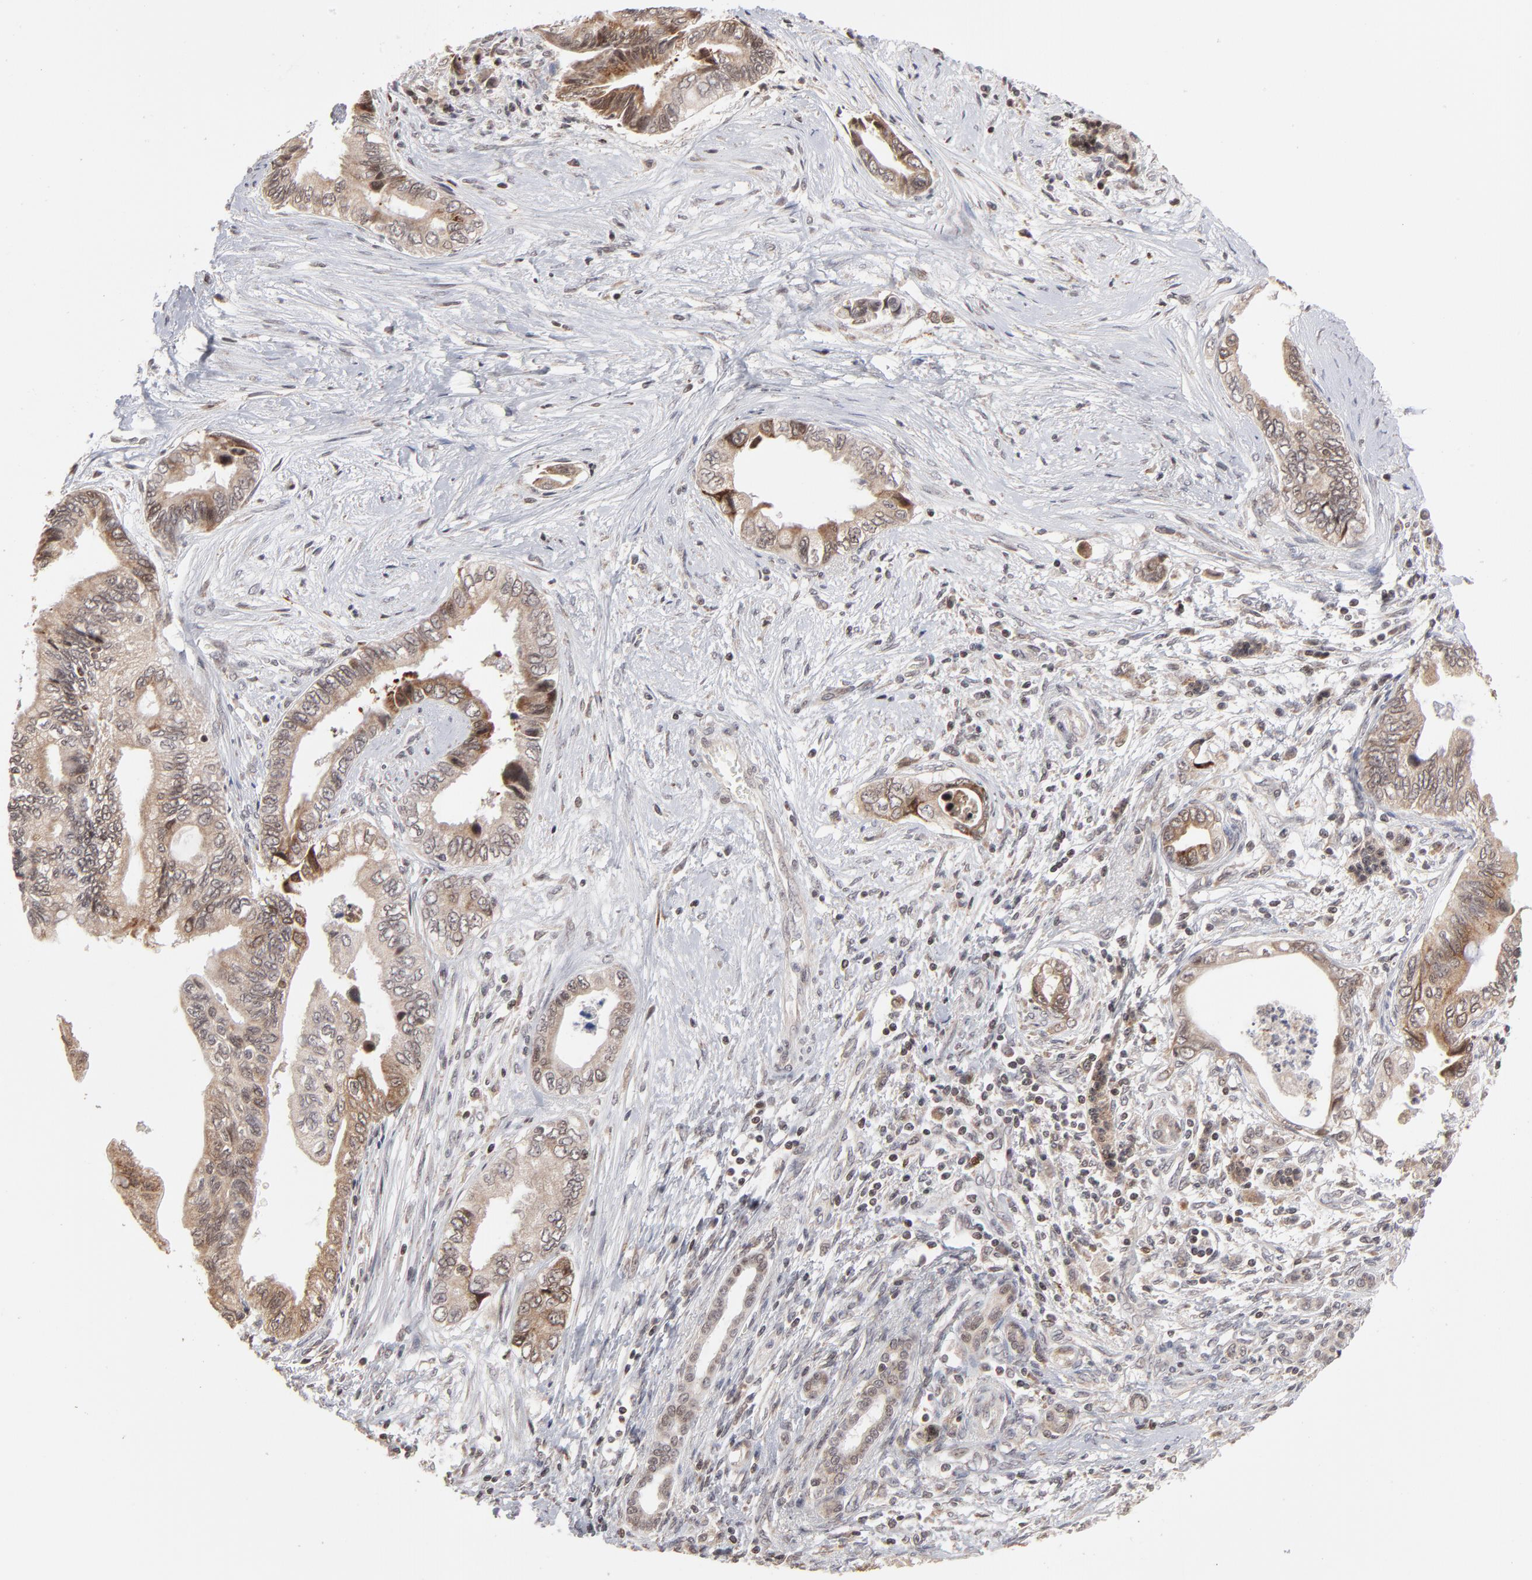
{"staining": {"intensity": "moderate", "quantity": ">75%", "location": "cytoplasmic/membranous"}, "tissue": "pancreatic cancer", "cell_type": "Tumor cells", "image_type": "cancer", "snomed": [{"axis": "morphology", "description": "Adenocarcinoma, NOS"}, {"axis": "topography", "description": "Pancreas"}], "caption": "Pancreatic adenocarcinoma tissue demonstrates moderate cytoplasmic/membranous staining in about >75% of tumor cells", "gene": "ARIH1", "patient": {"sex": "female", "age": 66}}